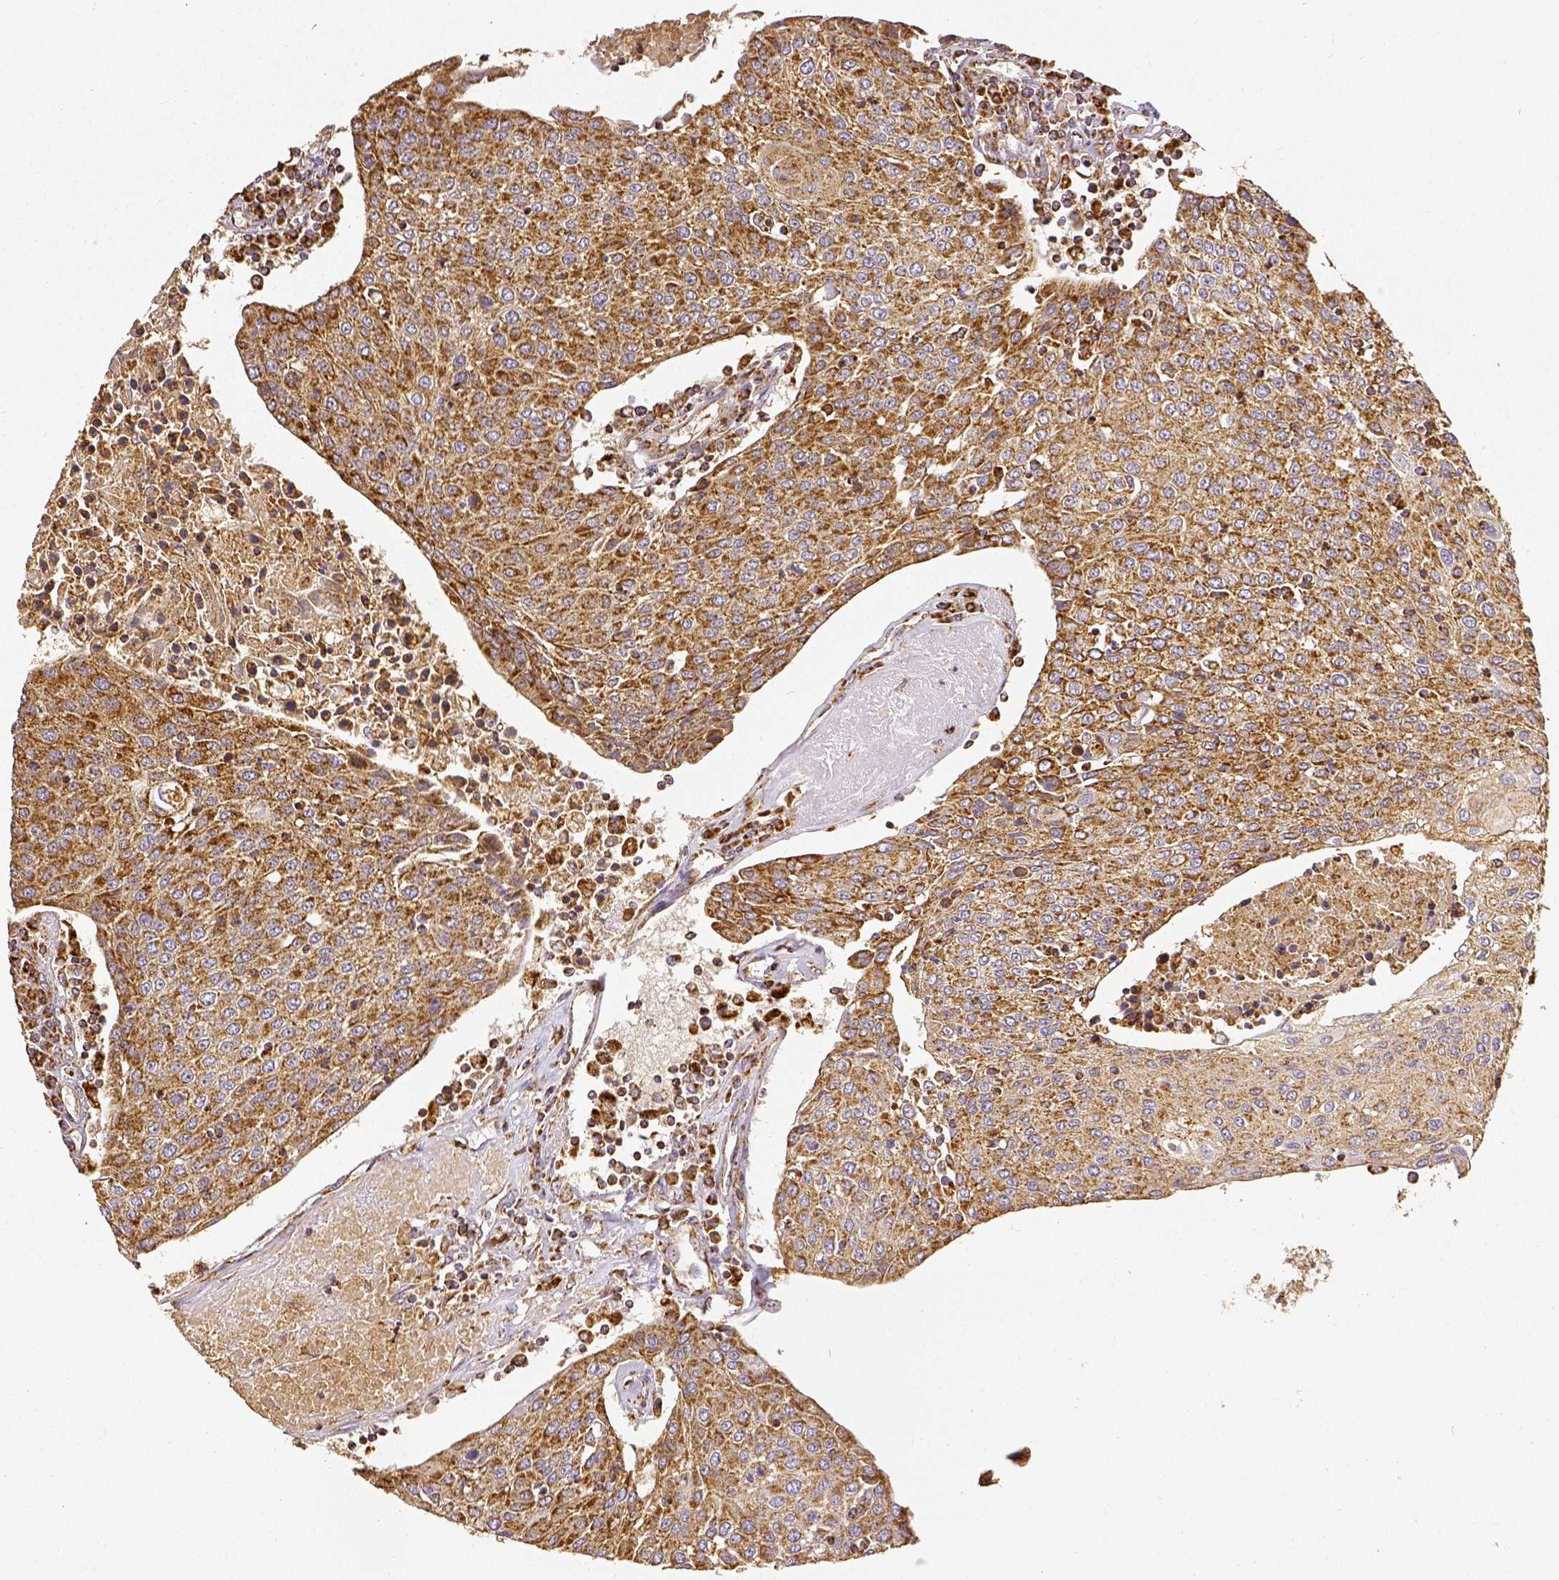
{"staining": {"intensity": "moderate", "quantity": ">75%", "location": "cytoplasmic/membranous"}, "tissue": "urothelial cancer", "cell_type": "Tumor cells", "image_type": "cancer", "snomed": [{"axis": "morphology", "description": "Urothelial carcinoma, High grade"}, {"axis": "topography", "description": "Urinary bladder"}], "caption": "Urothelial carcinoma (high-grade) stained with IHC shows moderate cytoplasmic/membranous staining in approximately >75% of tumor cells.", "gene": "SDHB", "patient": {"sex": "female", "age": 85}}